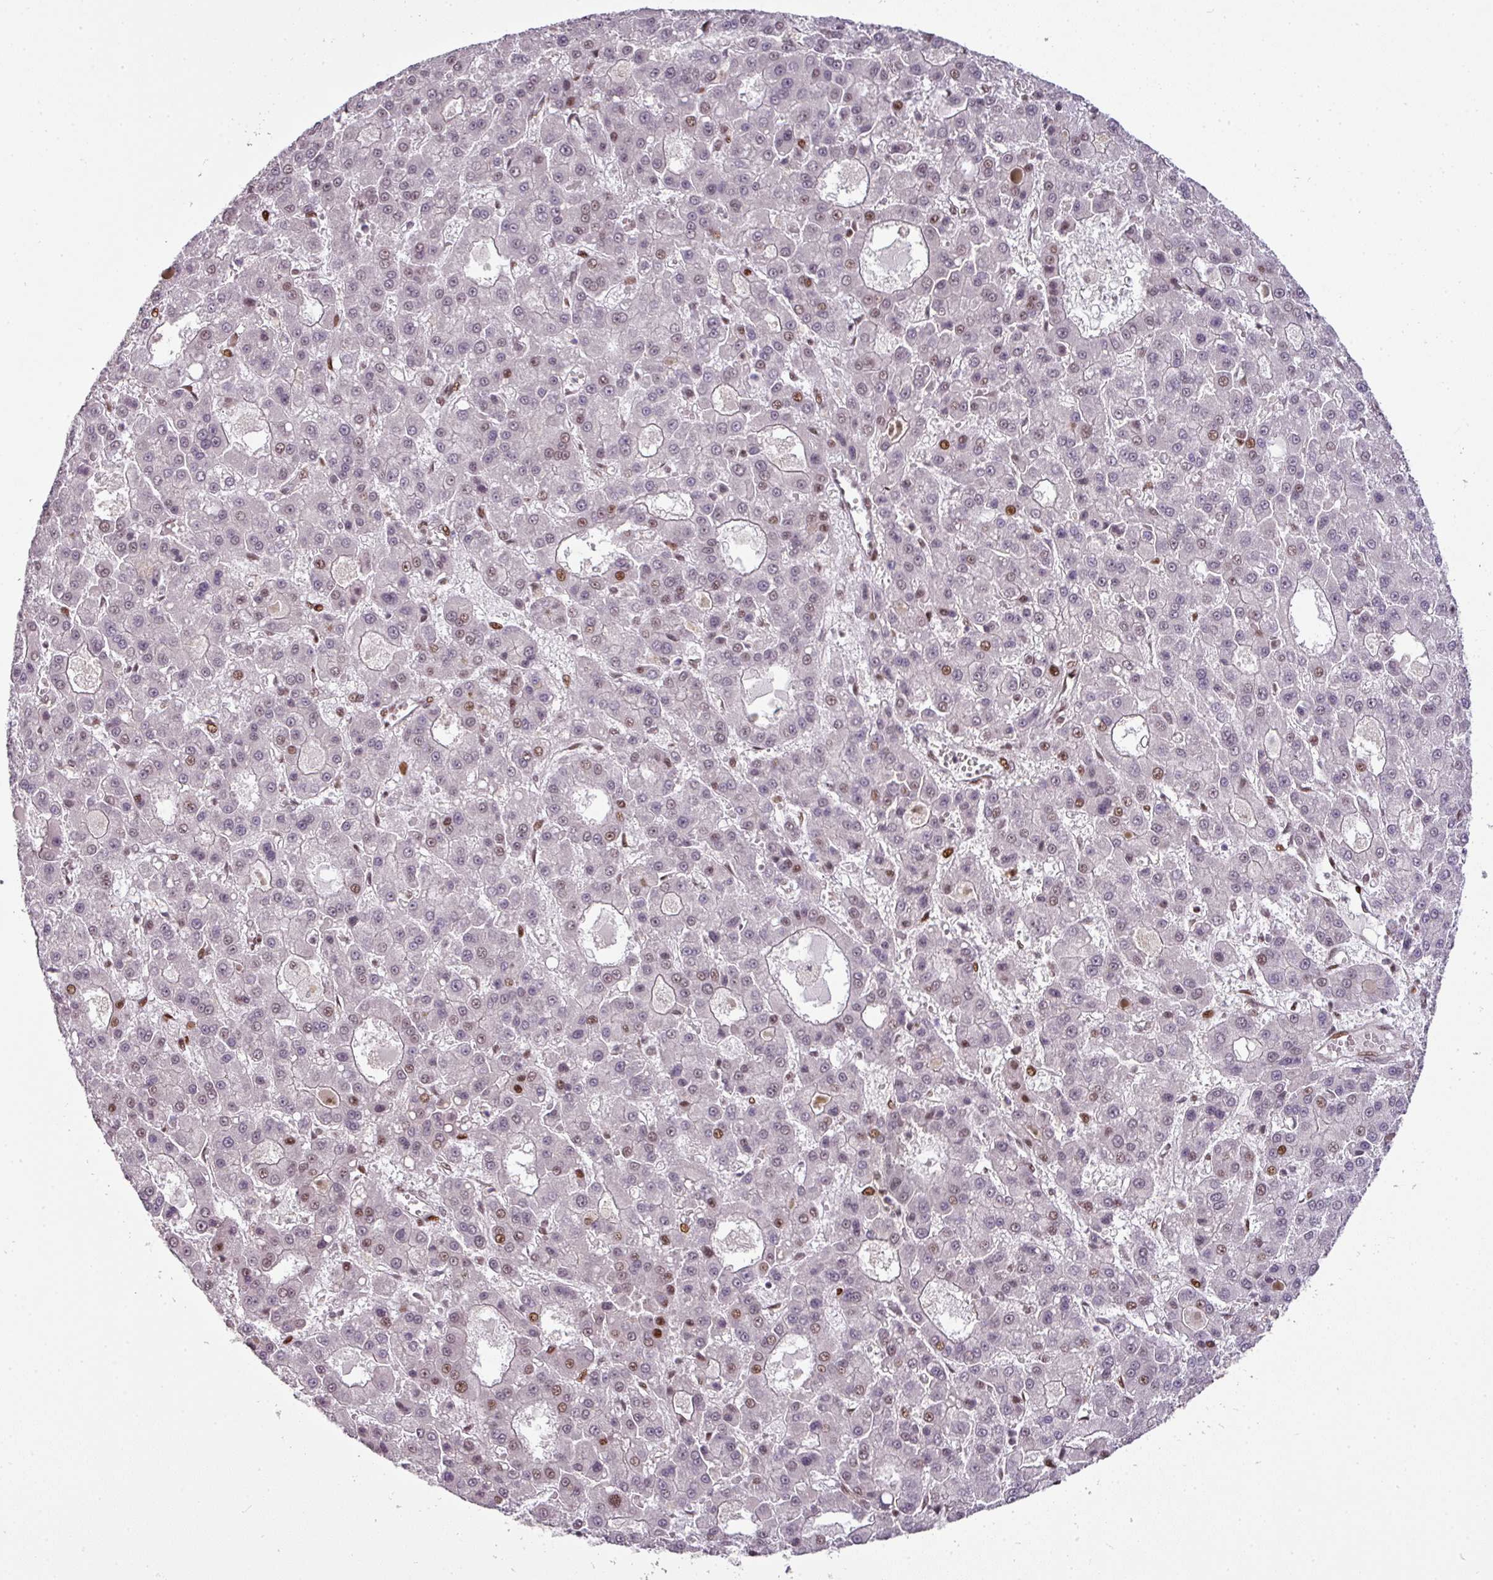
{"staining": {"intensity": "moderate", "quantity": "<25%", "location": "nuclear"}, "tissue": "liver cancer", "cell_type": "Tumor cells", "image_type": "cancer", "snomed": [{"axis": "morphology", "description": "Carcinoma, Hepatocellular, NOS"}, {"axis": "topography", "description": "Liver"}], "caption": "A low amount of moderate nuclear expression is seen in approximately <25% of tumor cells in liver cancer tissue.", "gene": "MYSM1", "patient": {"sex": "male", "age": 70}}